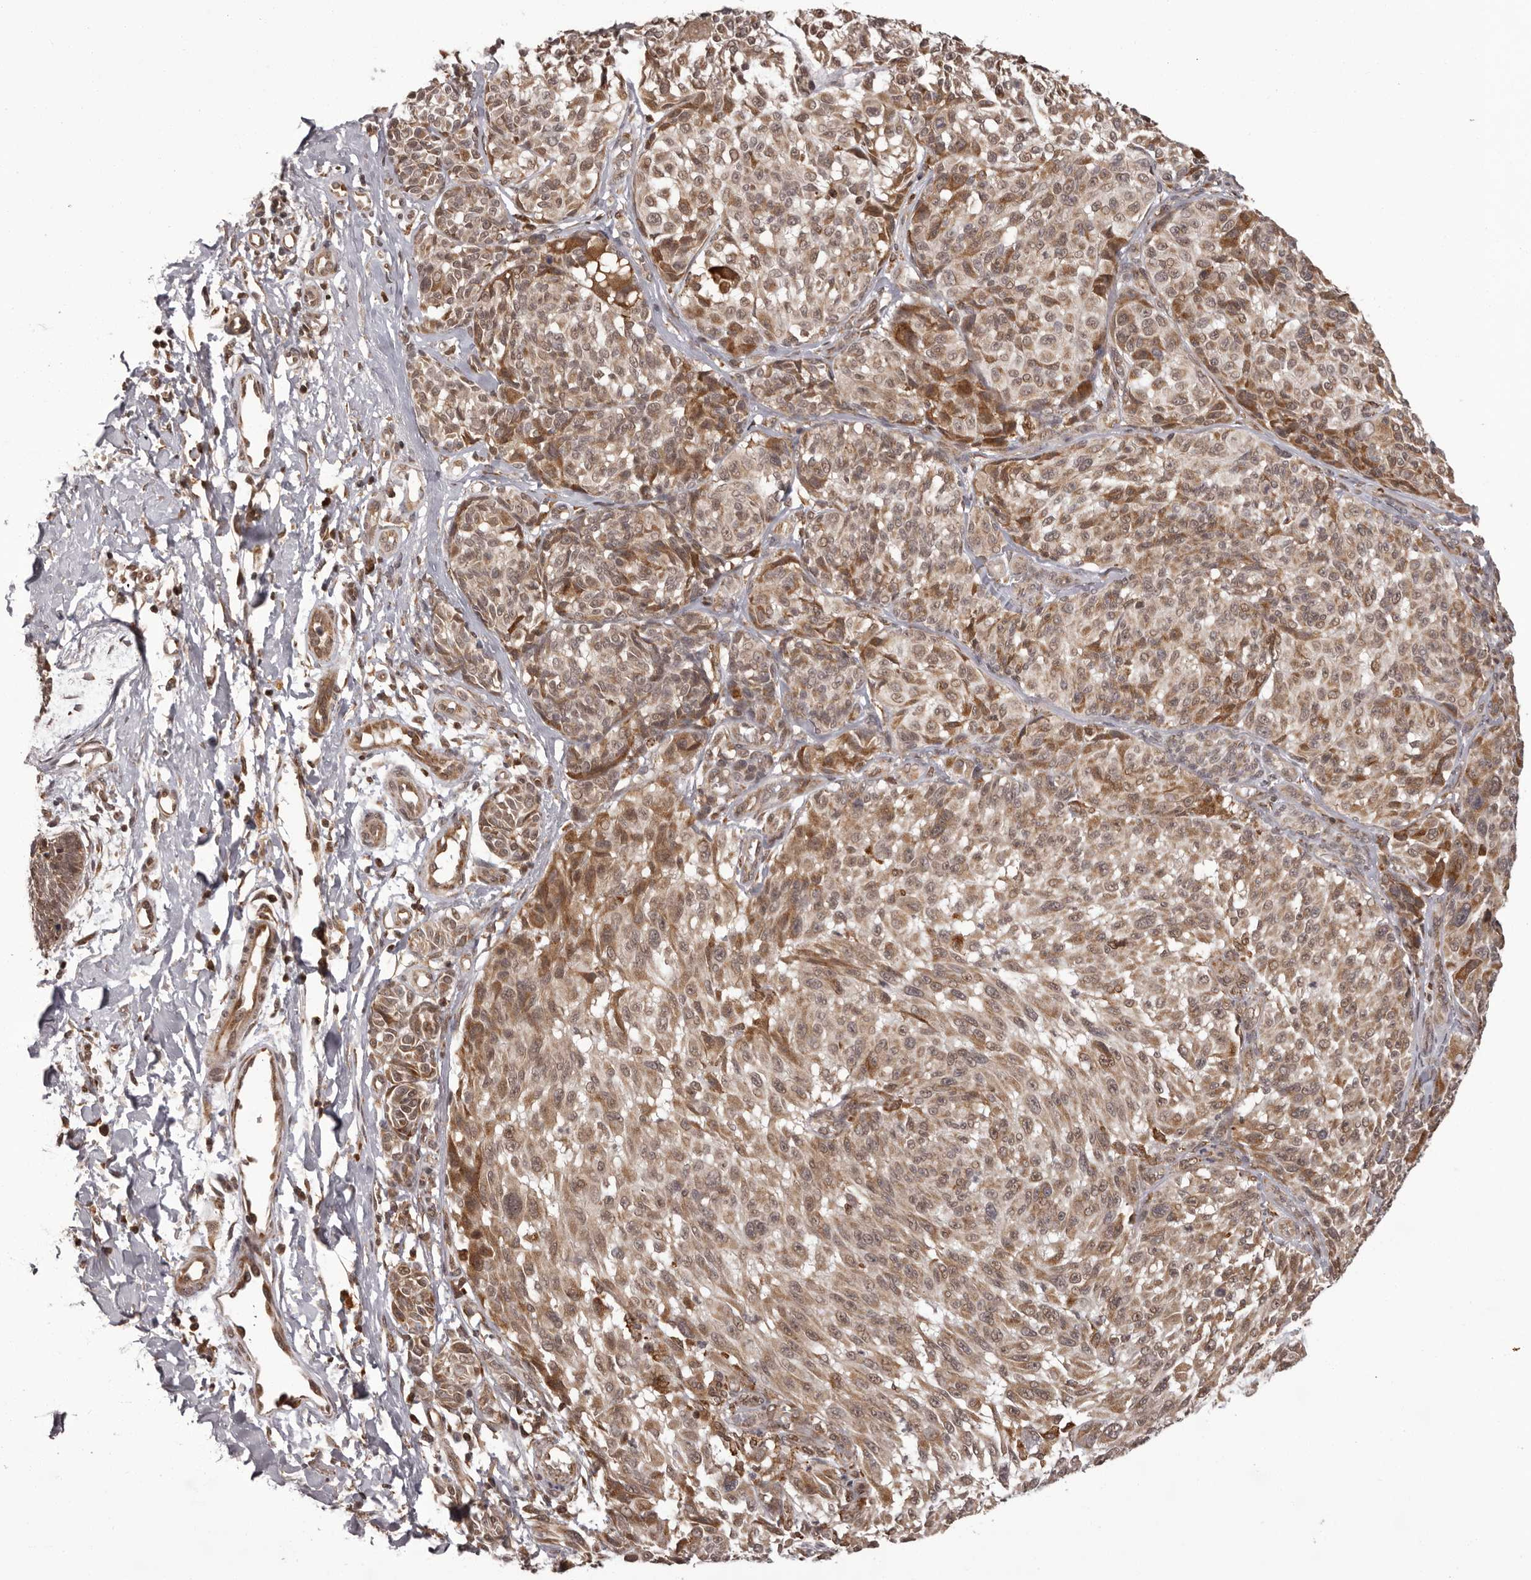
{"staining": {"intensity": "moderate", "quantity": ">75%", "location": "nuclear"}, "tissue": "melanoma", "cell_type": "Tumor cells", "image_type": "cancer", "snomed": [{"axis": "morphology", "description": "Malignant melanoma, NOS"}, {"axis": "topography", "description": "Skin"}], "caption": "Protein expression analysis of melanoma shows moderate nuclear expression in approximately >75% of tumor cells.", "gene": "IL32", "patient": {"sex": "male", "age": 83}}